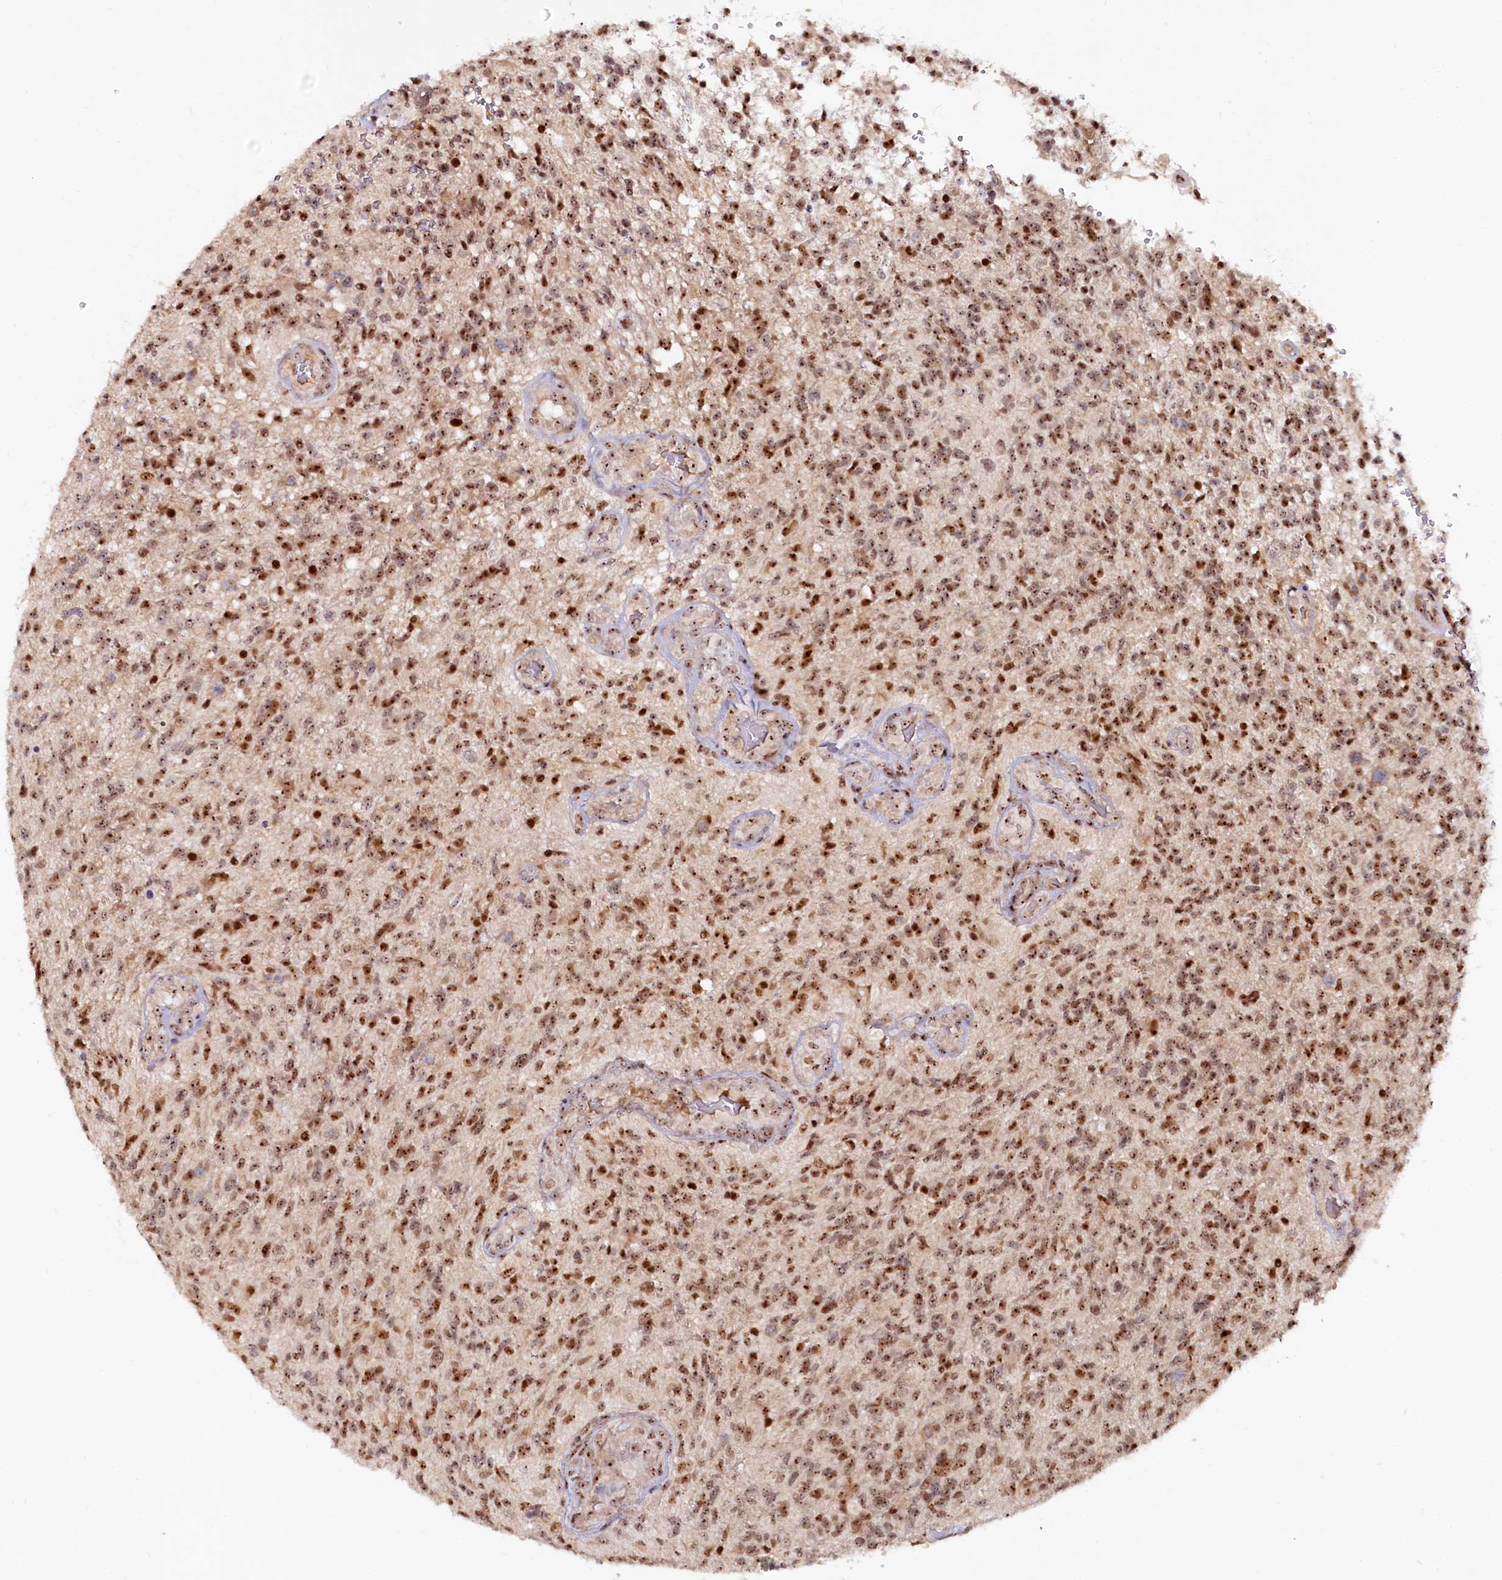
{"staining": {"intensity": "moderate", "quantity": ">75%", "location": "nuclear"}, "tissue": "glioma", "cell_type": "Tumor cells", "image_type": "cancer", "snomed": [{"axis": "morphology", "description": "Glioma, malignant, High grade"}, {"axis": "topography", "description": "Brain"}], "caption": "Immunohistochemistry (IHC) (DAB) staining of human glioma demonstrates moderate nuclear protein staining in approximately >75% of tumor cells.", "gene": "TCOF1", "patient": {"sex": "male", "age": 56}}